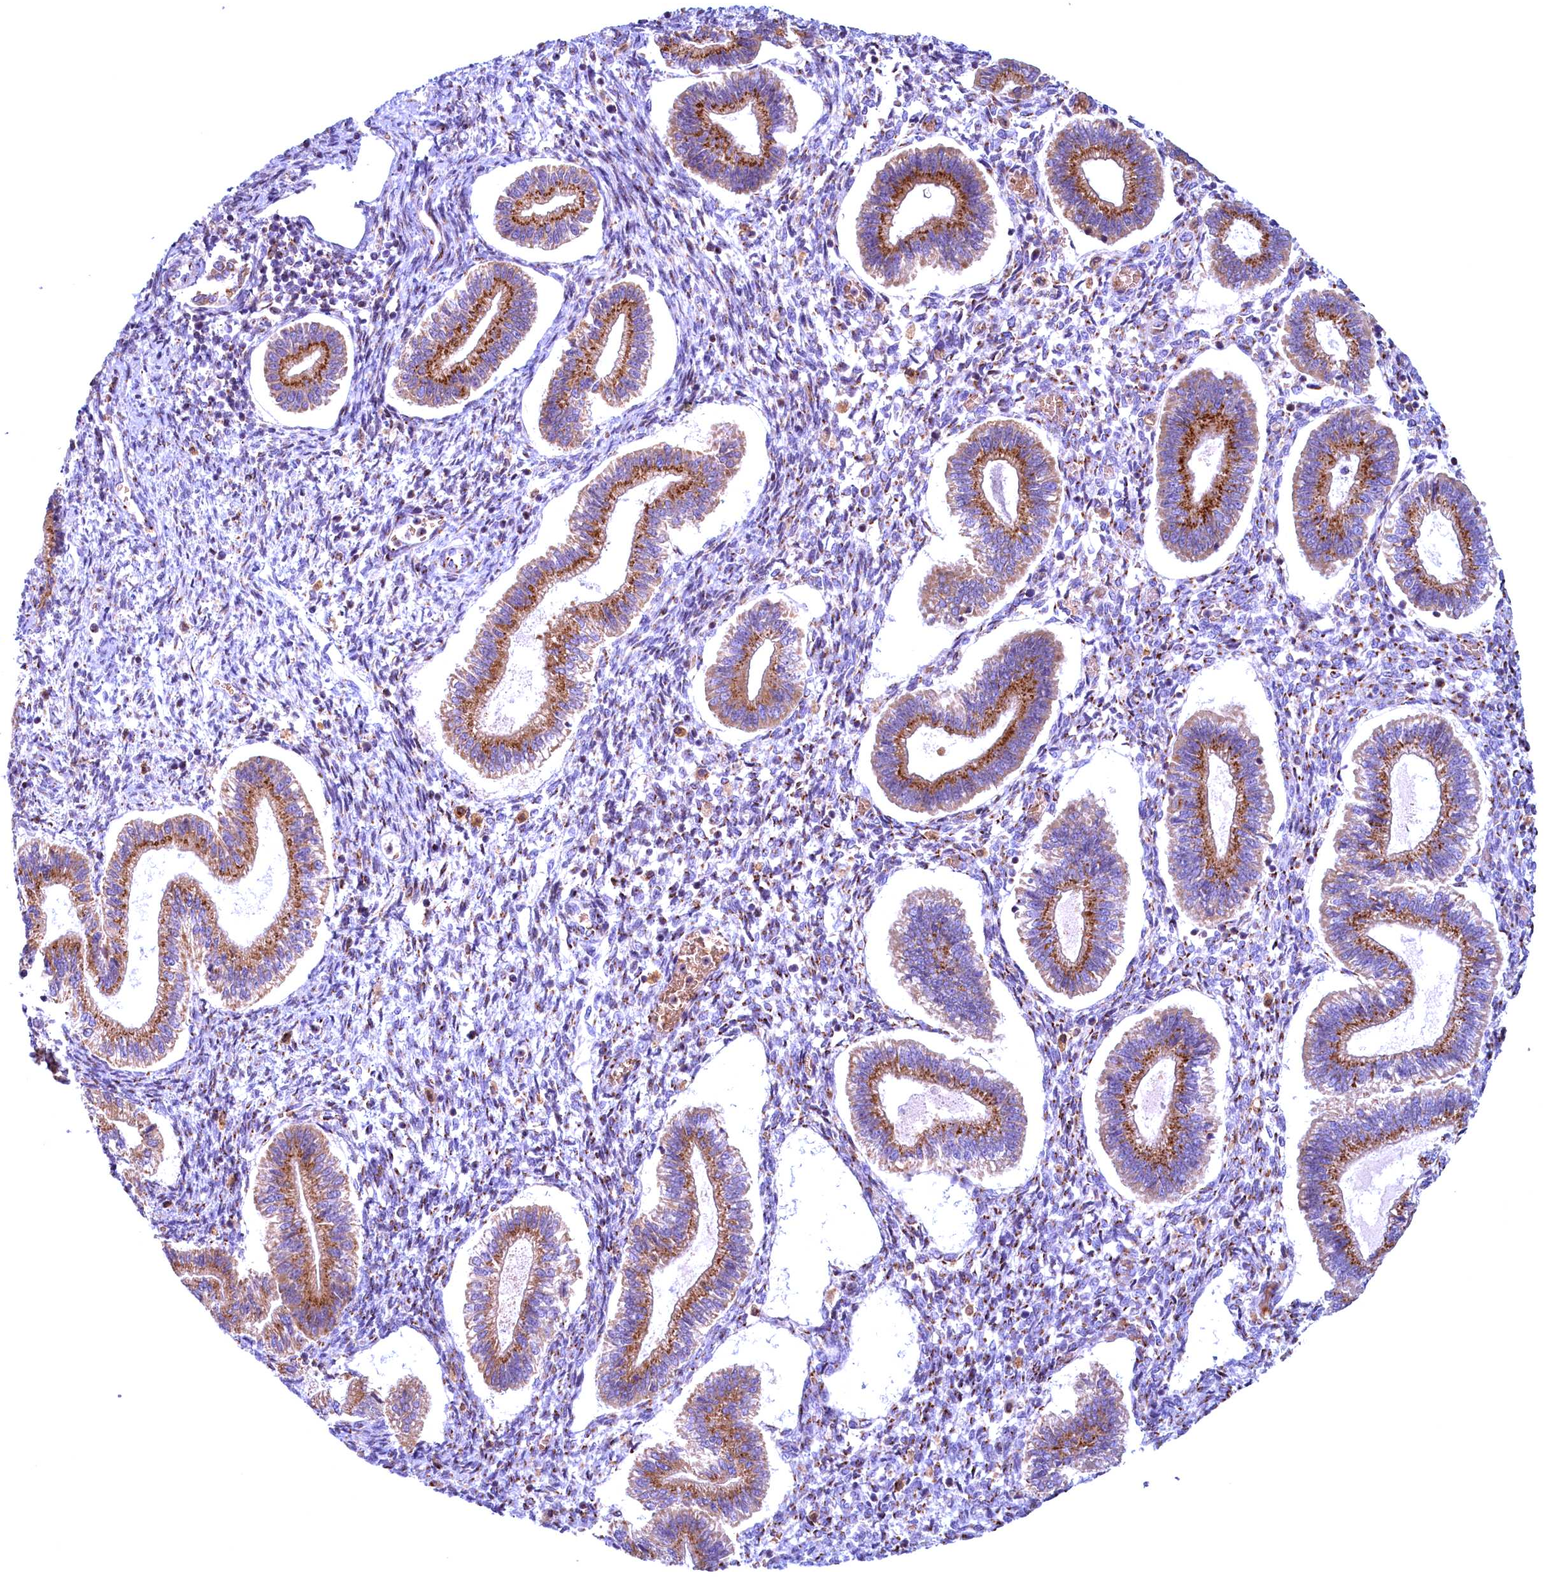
{"staining": {"intensity": "moderate", "quantity": "25%-75%", "location": "cytoplasmic/membranous"}, "tissue": "endometrium", "cell_type": "Cells in endometrial stroma", "image_type": "normal", "snomed": [{"axis": "morphology", "description": "Normal tissue, NOS"}, {"axis": "topography", "description": "Endometrium"}], "caption": "Protein staining of normal endometrium shows moderate cytoplasmic/membranous expression in approximately 25%-75% of cells in endometrial stroma.", "gene": "BLVRB", "patient": {"sex": "female", "age": 25}}